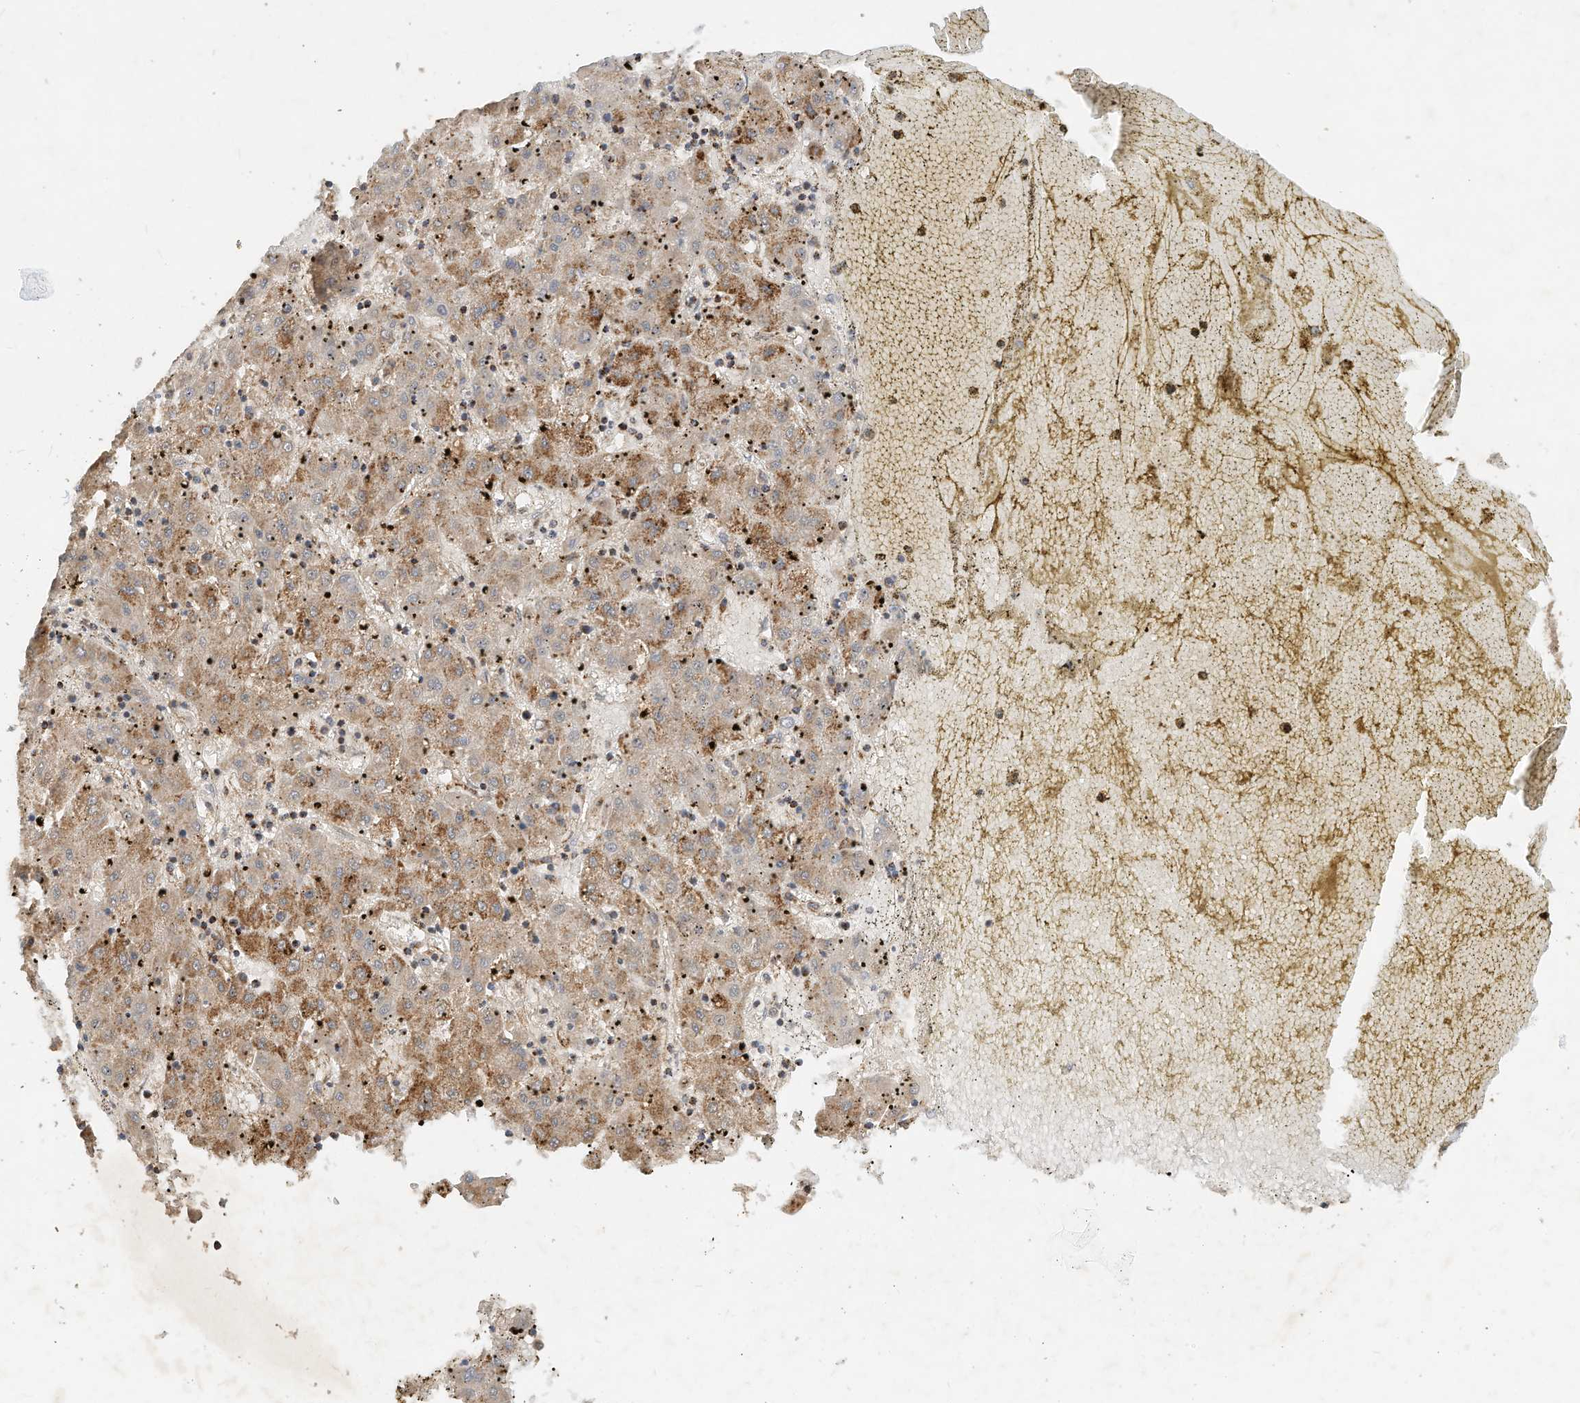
{"staining": {"intensity": "moderate", "quantity": ">75%", "location": "cytoplasmic/membranous"}, "tissue": "liver cancer", "cell_type": "Tumor cells", "image_type": "cancer", "snomed": [{"axis": "morphology", "description": "Carcinoma, Hepatocellular, NOS"}, {"axis": "topography", "description": "Liver"}], "caption": "IHC micrograph of neoplastic tissue: human hepatocellular carcinoma (liver) stained using IHC reveals medium levels of moderate protein expression localized specifically in the cytoplasmic/membranous of tumor cells, appearing as a cytoplasmic/membranous brown color.", "gene": "CPAMD8", "patient": {"sex": "male", "age": 72}}